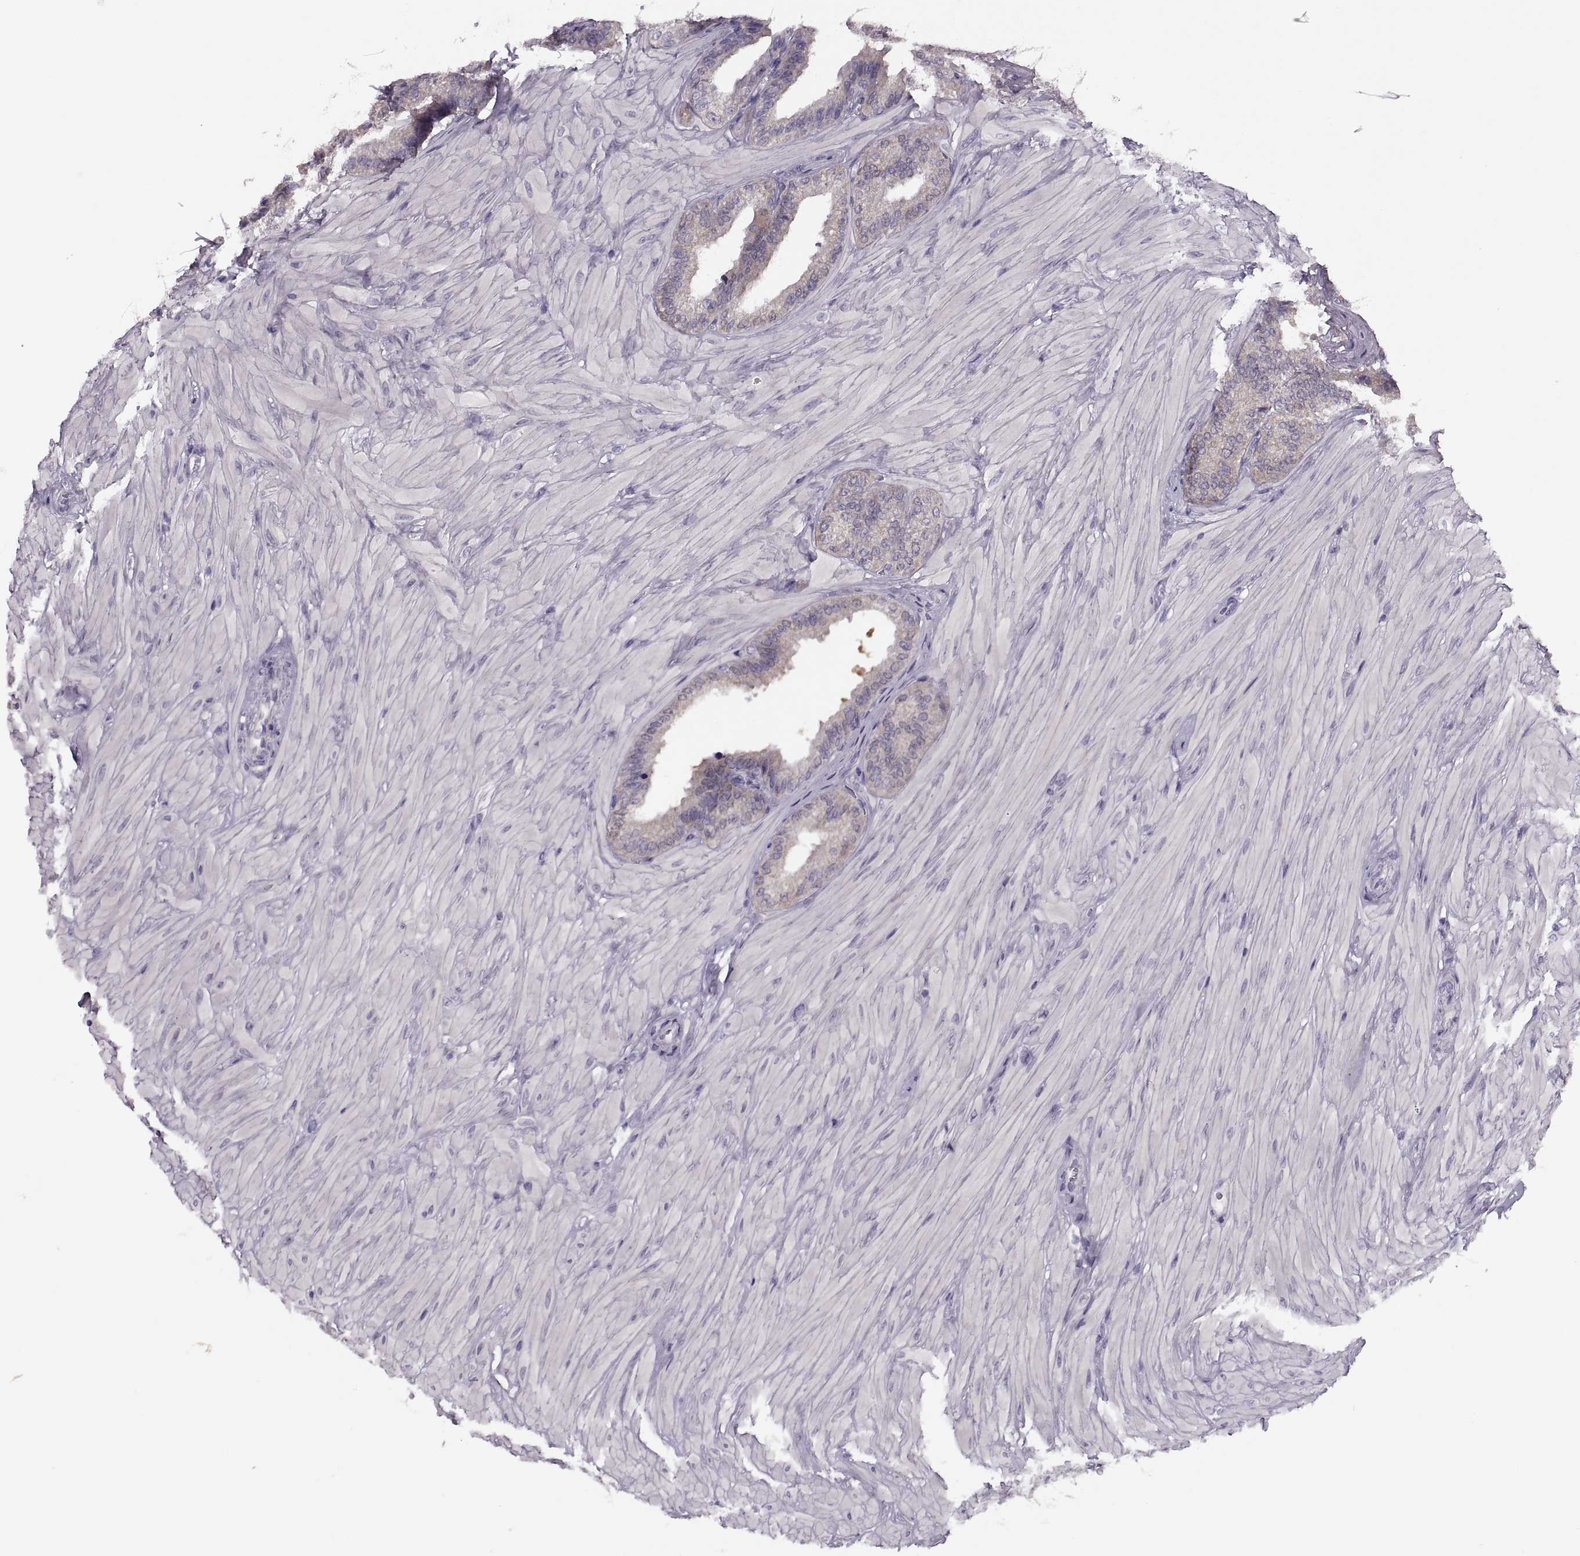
{"staining": {"intensity": "weak", "quantity": "25%-75%", "location": "cytoplasmic/membranous"}, "tissue": "seminal vesicle", "cell_type": "Glandular cells", "image_type": "normal", "snomed": [{"axis": "morphology", "description": "Normal tissue, NOS"}, {"axis": "topography", "description": "Seminal veicle"}], "caption": "Protein staining of normal seminal vesicle shows weak cytoplasmic/membranous staining in approximately 25%-75% of glandular cells. The protein is shown in brown color, while the nuclei are stained blue.", "gene": "PRSS54", "patient": {"sex": "male", "age": 37}}